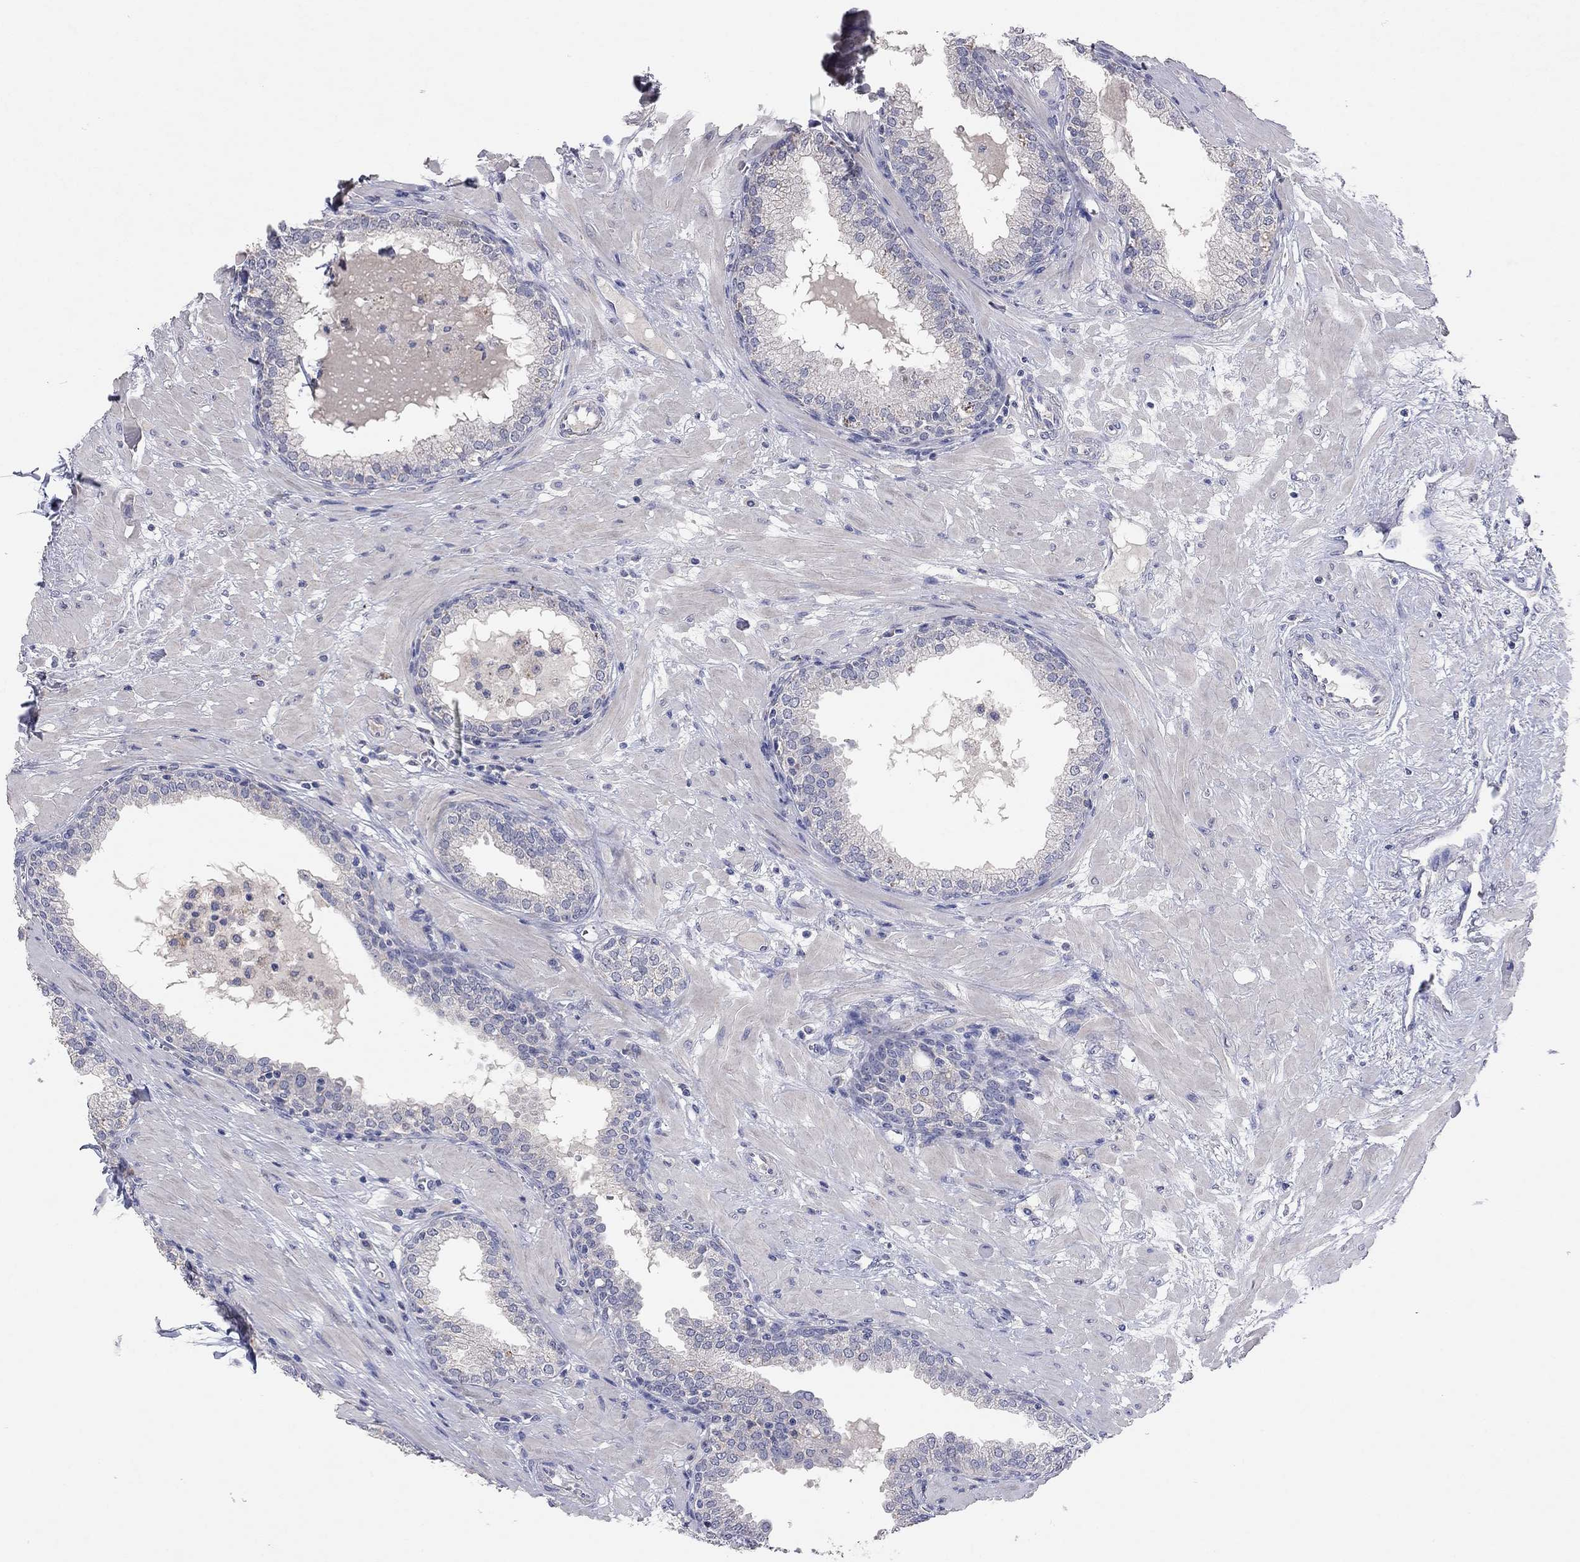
{"staining": {"intensity": "negative", "quantity": "none", "location": "none"}, "tissue": "prostate", "cell_type": "Glandular cells", "image_type": "normal", "snomed": [{"axis": "morphology", "description": "Normal tissue, NOS"}, {"axis": "topography", "description": "Prostate"}], "caption": "DAB (3,3'-diaminobenzidine) immunohistochemical staining of normal prostate exhibits no significant expression in glandular cells.", "gene": "MMP13", "patient": {"sex": "male", "age": 64}}